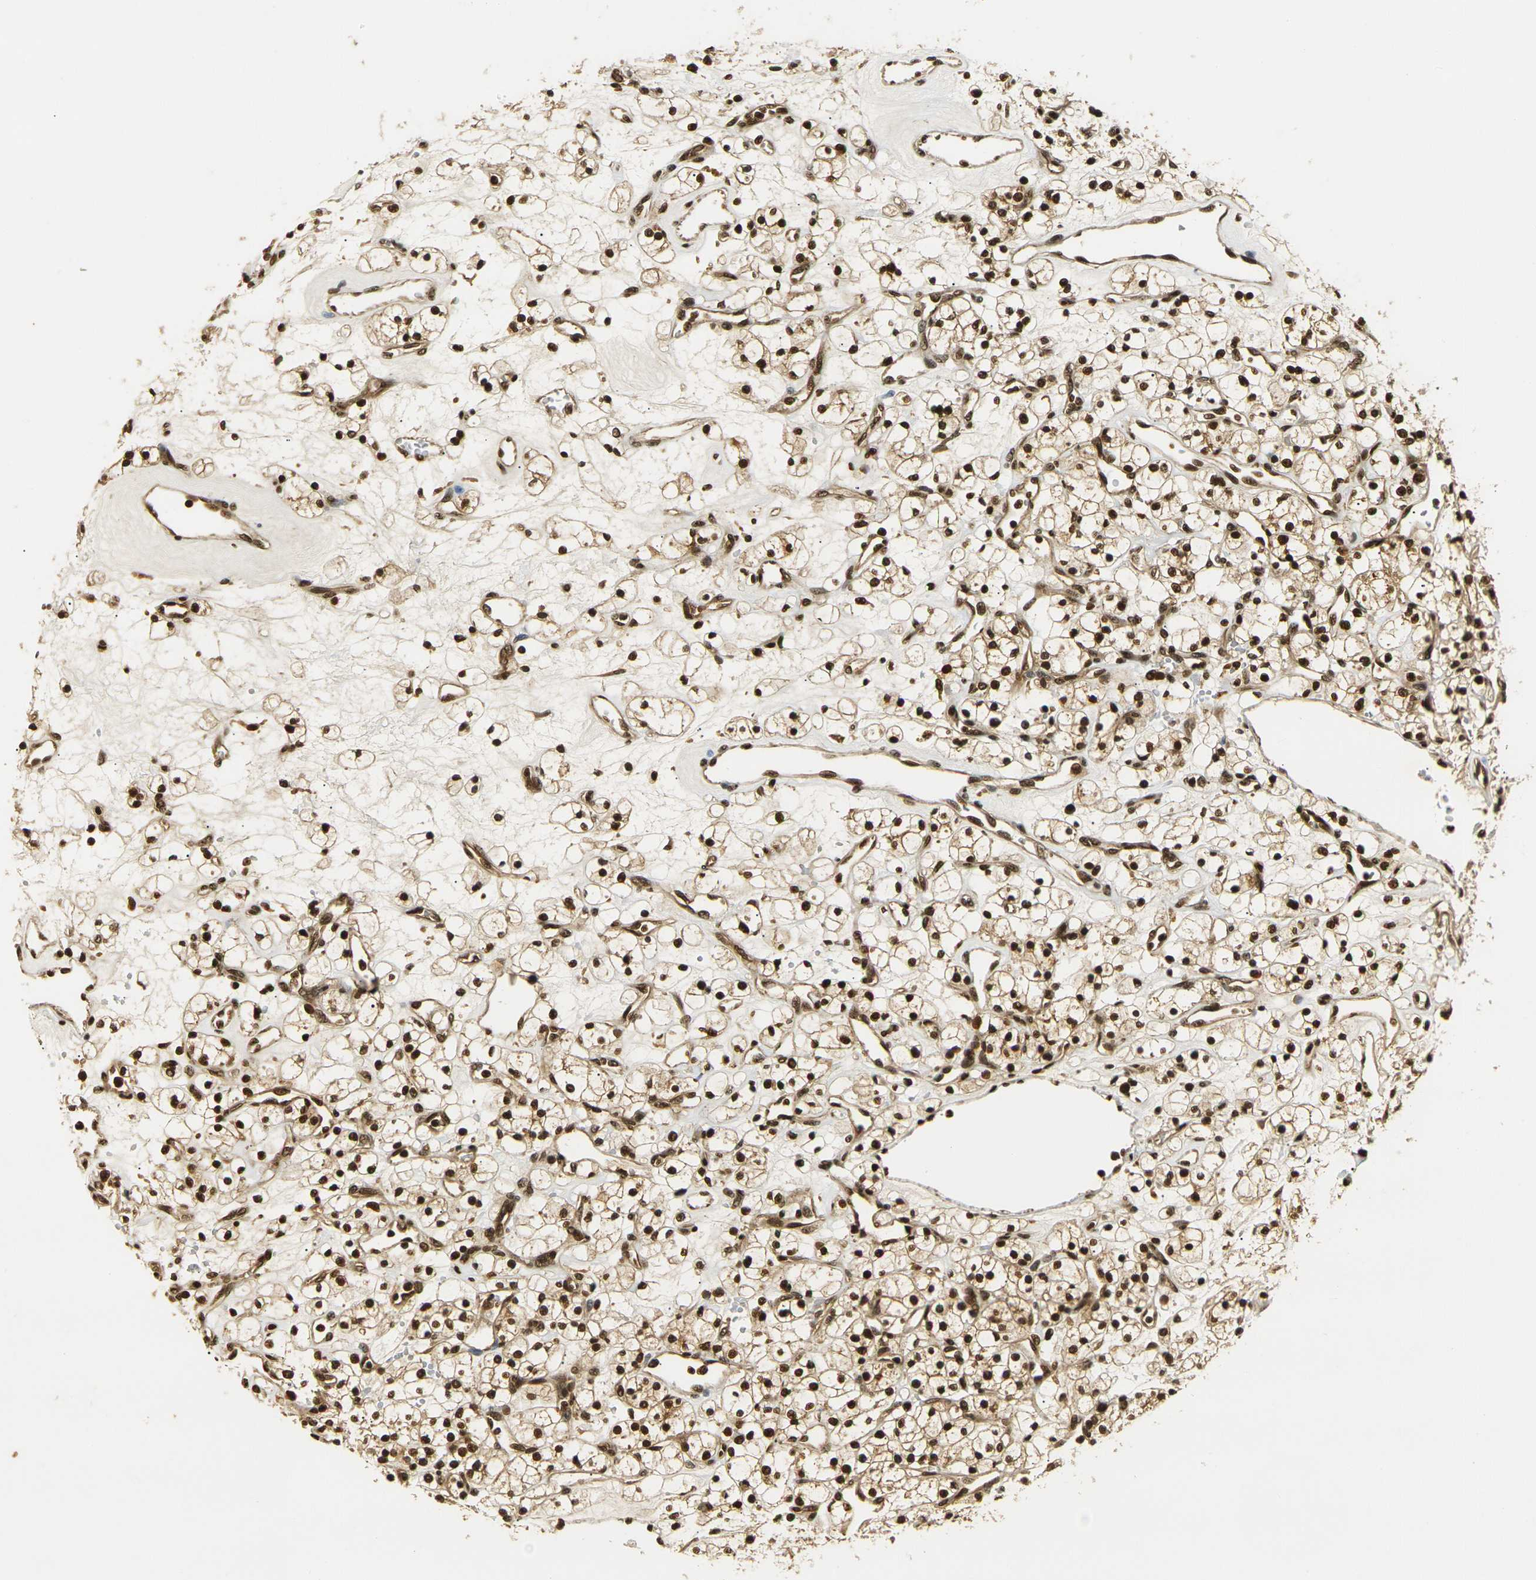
{"staining": {"intensity": "strong", "quantity": ">75%", "location": "cytoplasmic/membranous,nuclear"}, "tissue": "renal cancer", "cell_type": "Tumor cells", "image_type": "cancer", "snomed": [{"axis": "morphology", "description": "Adenocarcinoma, NOS"}, {"axis": "topography", "description": "Kidney"}], "caption": "An IHC micrograph of neoplastic tissue is shown. Protein staining in brown labels strong cytoplasmic/membranous and nuclear positivity in adenocarcinoma (renal) within tumor cells.", "gene": "ACTL6A", "patient": {"sex": "female", "age": 60}}